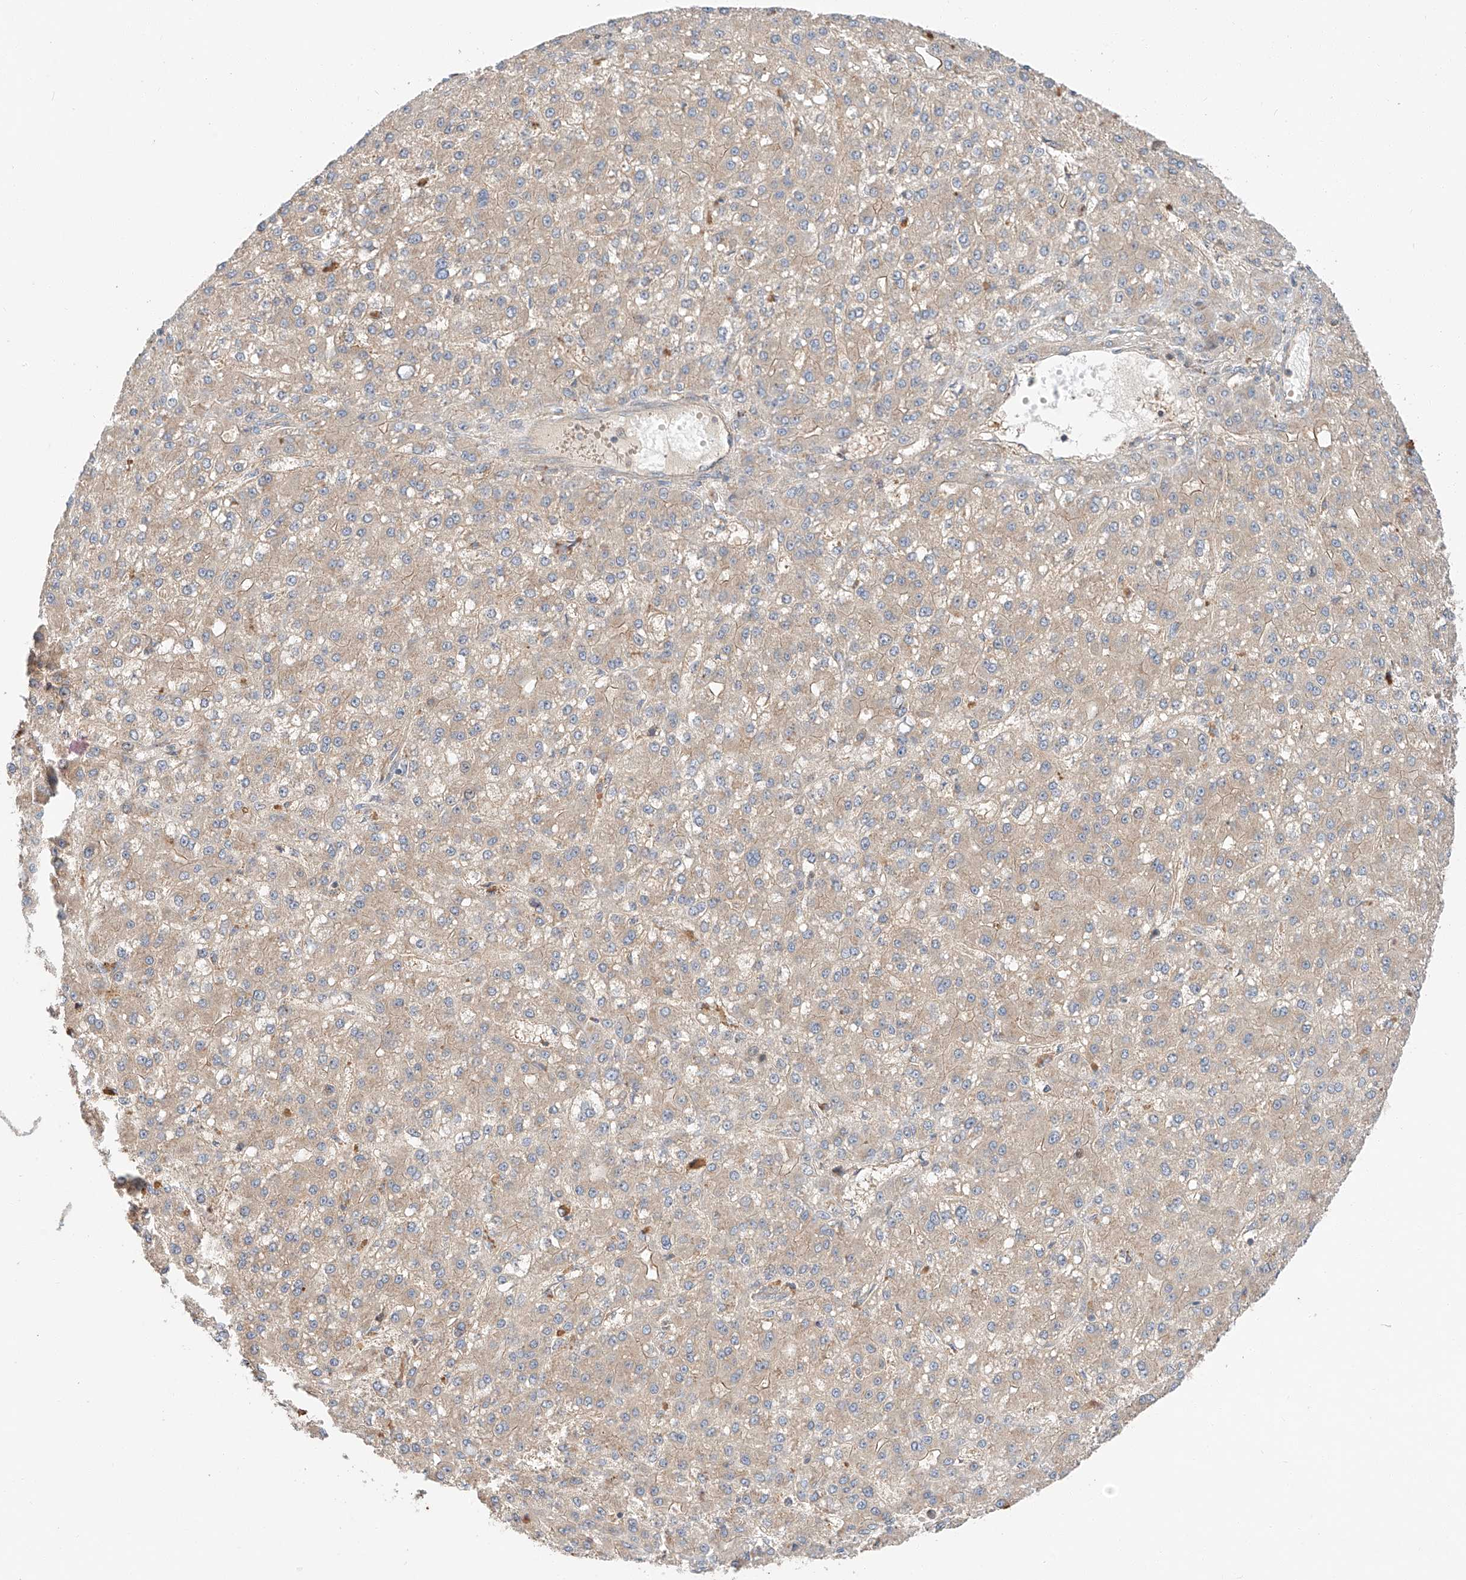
{"staining": {"intensity": "weak", "quantity": ">75%", "location": "cytoplasmic/membranous"}, "tissue": "liver cancer", "cell_type": "Tumor cells", "image_type": "cancer", "snomed": [{"axis": "morphology", "description": "Carcinoma, Hepatocellular, NOS"}, {"axis": "topography", "description": "Liver"}], "caption": "Weak cytoplasmic/membranous expression is seen in approximately >75% of tumor cells in liver cancer (hepatocellular carcinoma).", "gene": "XPNPEP1", "patient": {"sex": "male", "age": 67}}